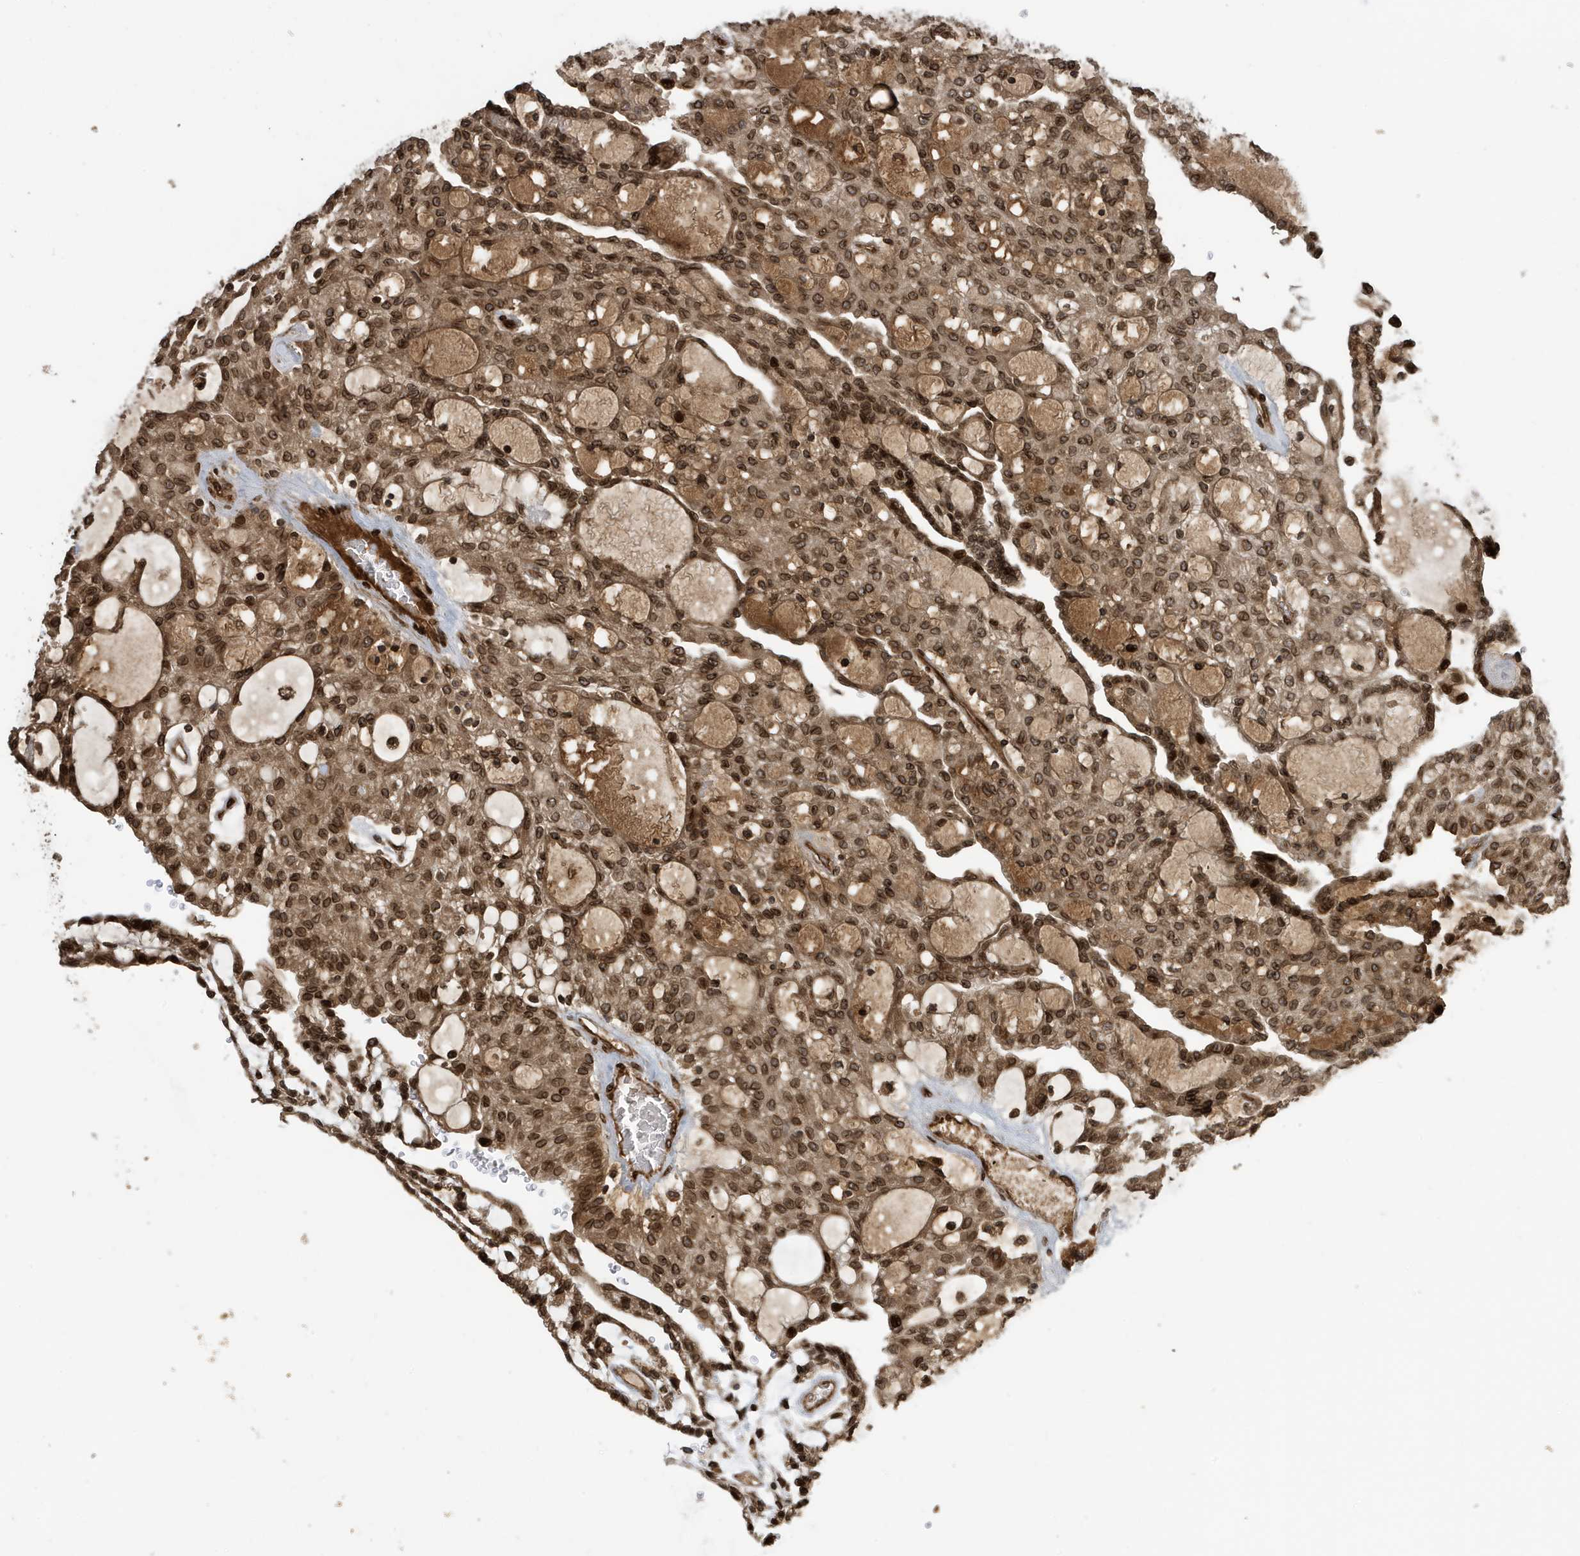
{"staining": {"intensity": "moderate", "quantity": ">75%", "location": "cytoplasmic/membranous,nuclear"}, "tissue": "renal cancer", "cell_type": "Tumor cells", "image_type": "cancer", "snomed": [{"axis": "morphology", "description": "Adenocarcinoma, NOS"}, {"axis": "topography", "description": "Kidney"}], "caption": "About >75% of tumor cells in human renal adenocarcinoma show moderate cytoplasmic/membranous and nuclear protein staining as visualized by brown immunohistochemical staining.", "gene": "DUSP18", "patient": {"sex": "male", "age": 63}}